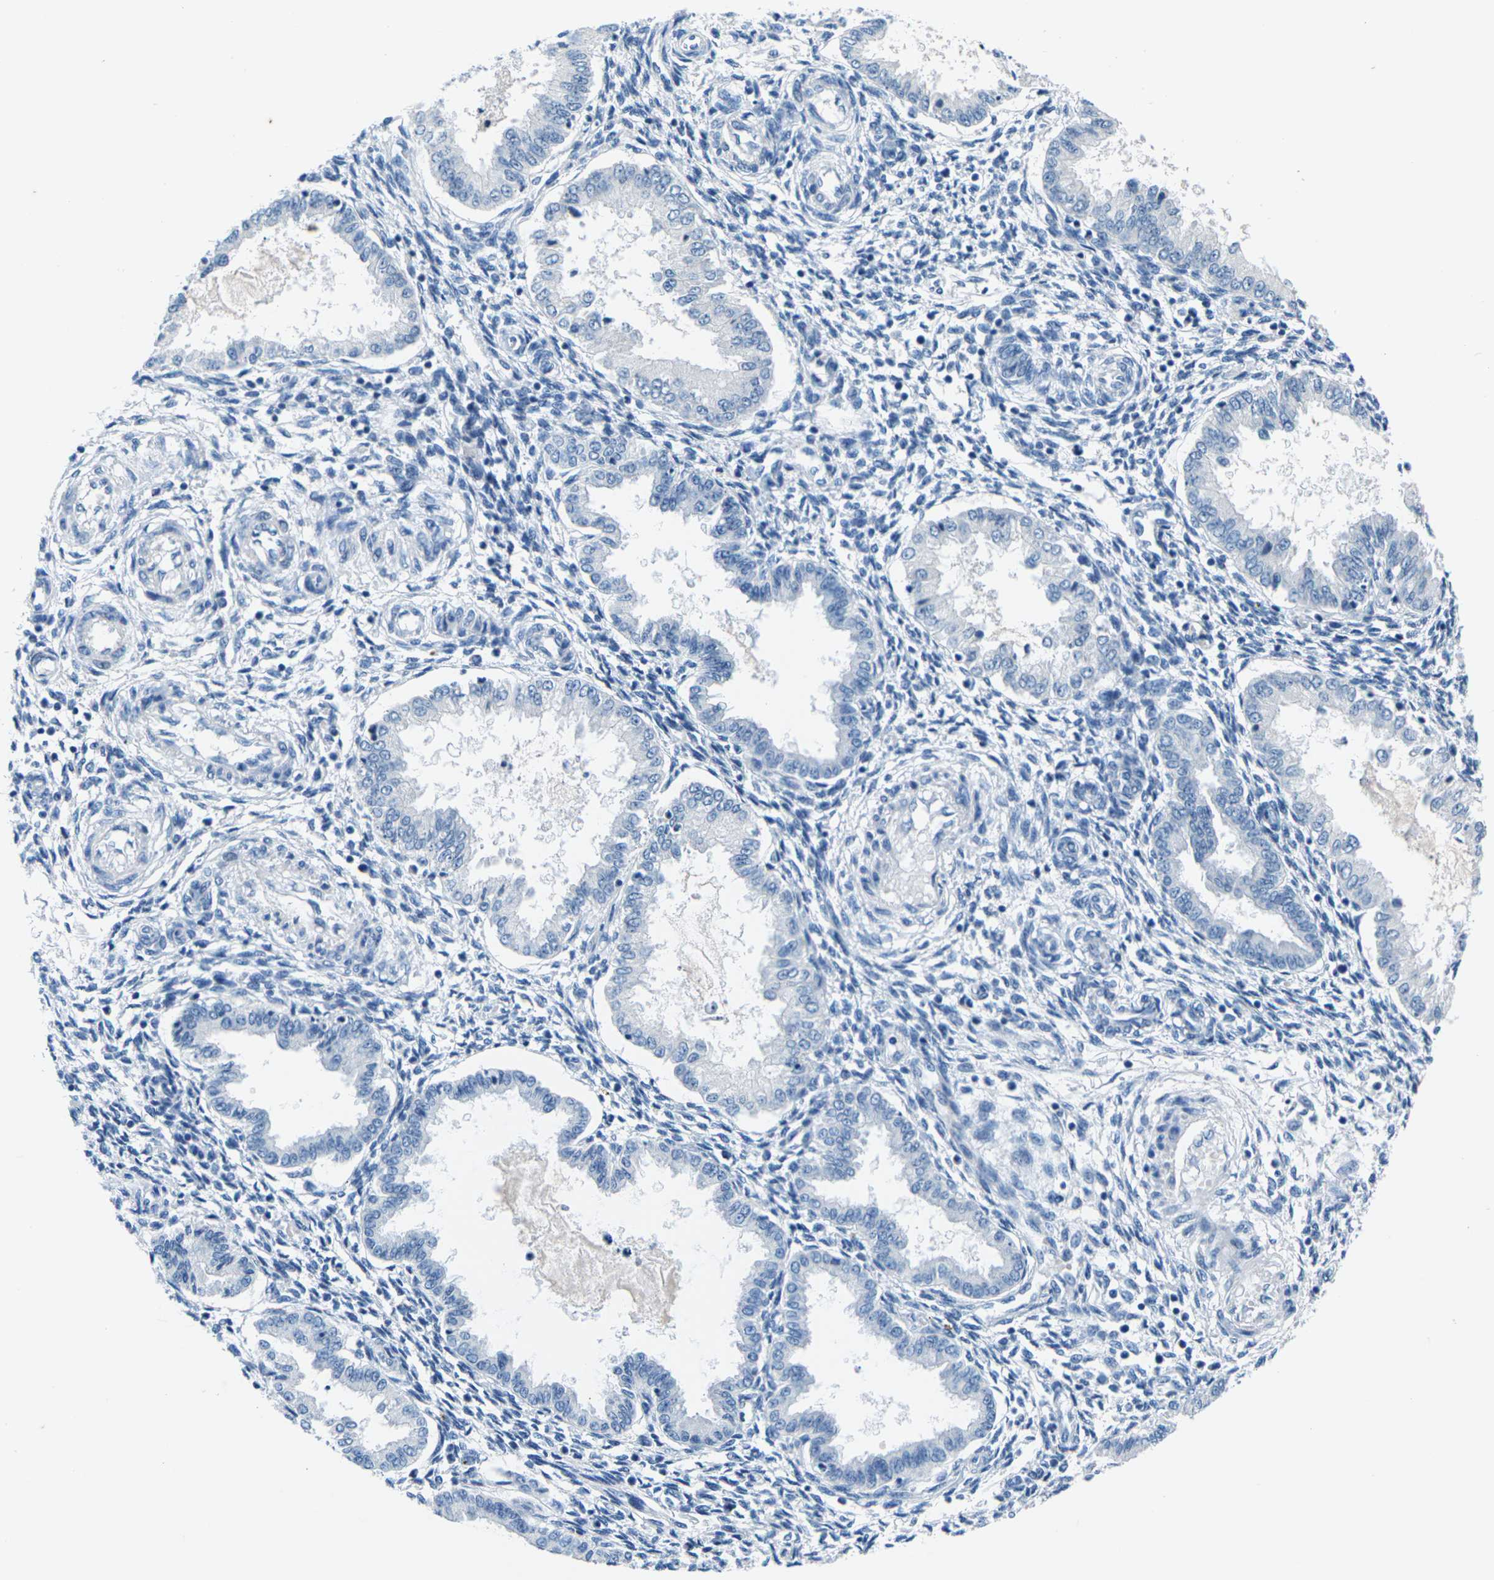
{"staining": {"intensity": "negative", "quantity": "none", "location": "none"}, "tissue": "endometrium", "cell_type": "Cells in endometrial stroma", "image_type": "normal", "snomed": [{"axis": "morphology", "description": "Normal tissue, NOS"}, {"axis": "topography", "description": "Endometrium"}], "caption": "This is an immunohistochemistry (IHC) micrograph of normal human endometrium. There is no positivity in cells in endometrial stroma.", "gene": "UMOD", "patient": {"sex": "female", "age": 33}}